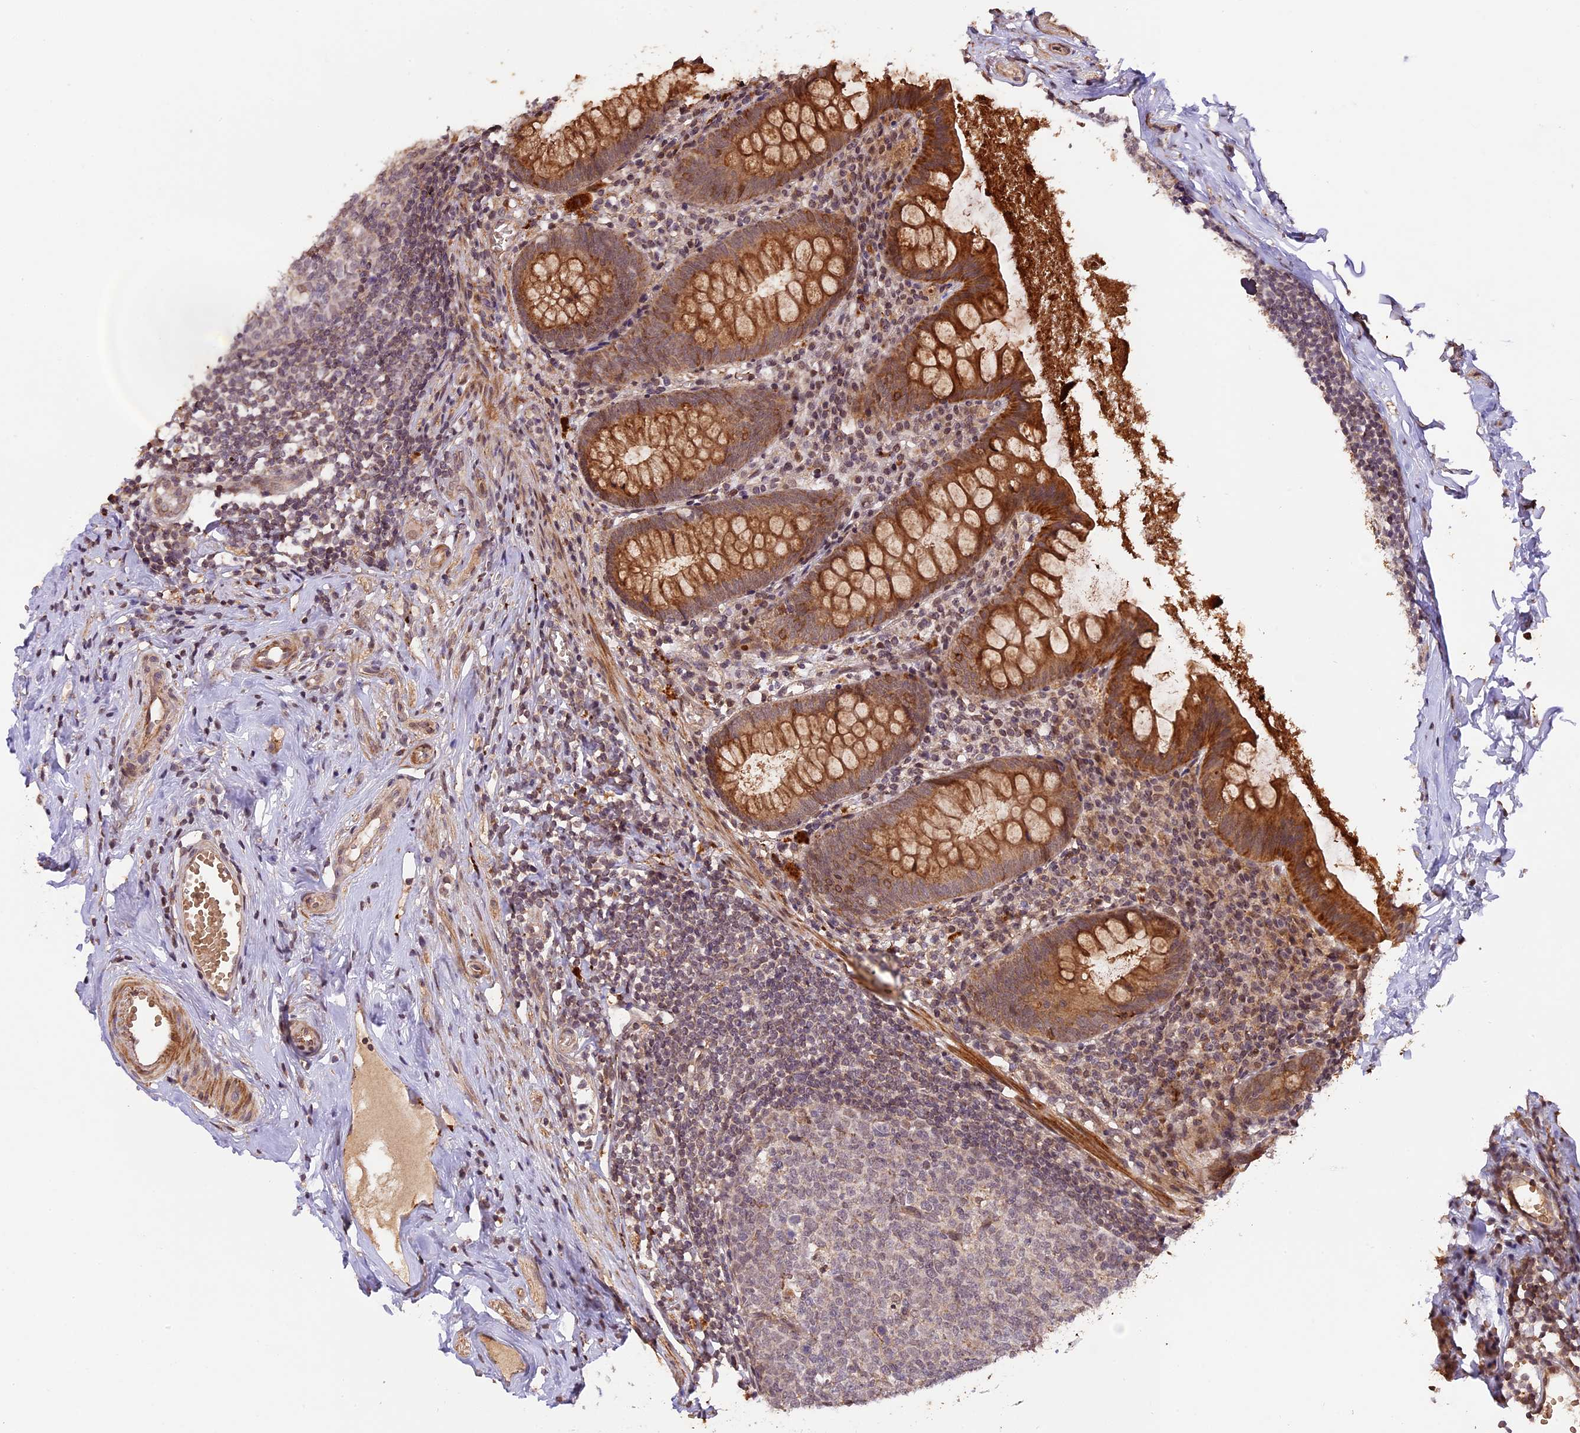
{"staining": {"intensity": "strong", "quantity": ">75%", "location": "cytoplasmic/membranous"}, "tissue": "appendix", "cell_type": "Glandular cells", "image_type": "normal", "snomed": [{"axis": "morphology", "description": "Normal tissue, NOS"}, {"axis": "topography", "description": "Appendix"}], "caption": "The photomicrograph exhibits staining of normal appendix, revealing strong cytoplasmic/membranous protein positivity (brown color) within glandular cells. (DAB IHC with brightfield microscopy, high magnification).", "gene": "ZNF480", "patient": {"sex": "female", "age": 51}}